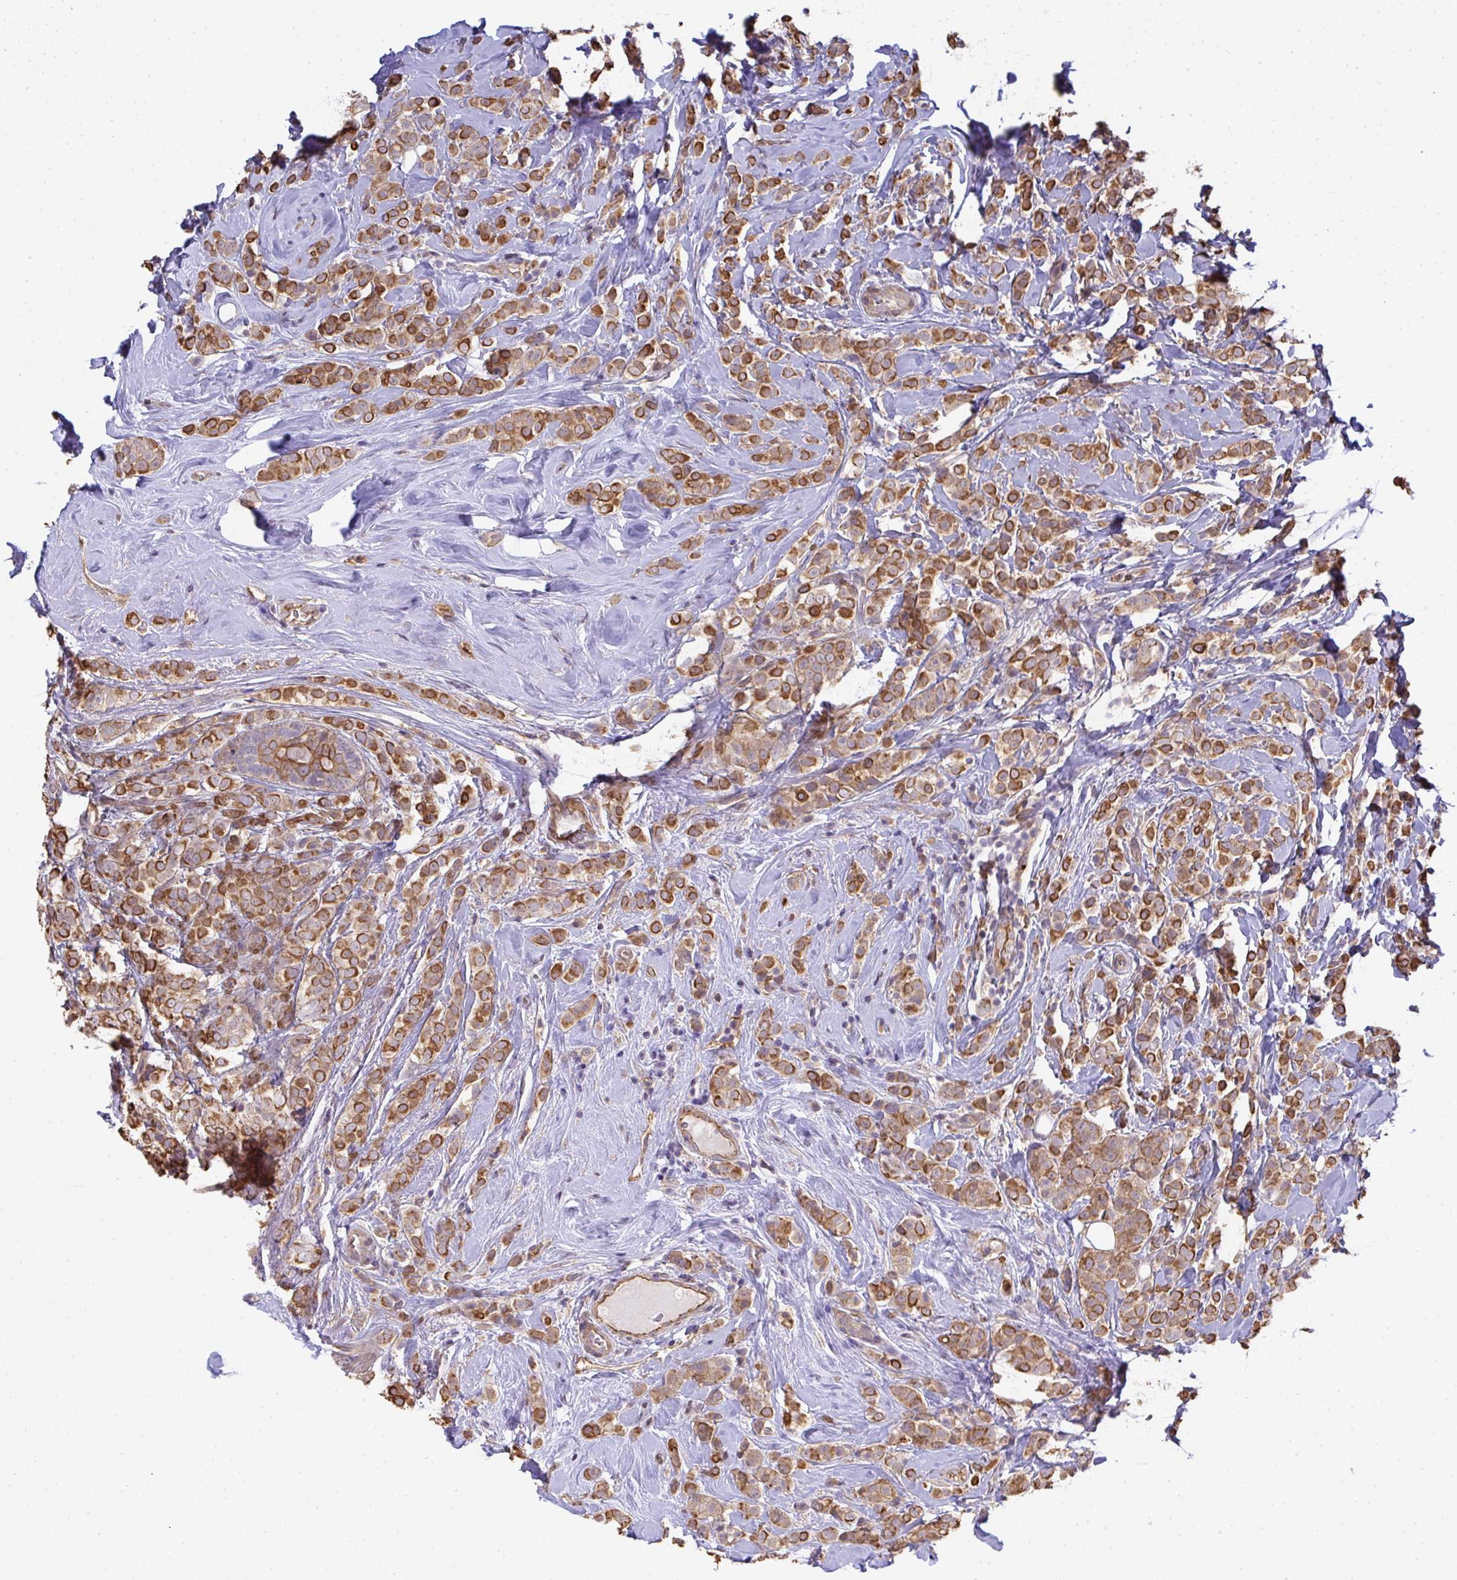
{"staining": {"intensity": "strong", "quantity": ">75%", "location": "cytoplasmic/membranous"}, "tissue": "breast cancer", "cell_type": "Tumor cells", "image_type": "cancer", "snomed": [{"axis": "morphology", "description": "Lobular carcinoma"}, {"axis": "topography", "description": "Breast"}], "caption": "Breast cancer (lobular carcinoma) tissue reveals strong cytoplasmic/membranous positivity in approximately >75% of tumor cells, visualized by immunohistochemistry. (Stains: DAB (3,3'-diaminobenzidine) in brown, nuclei in blue, Microscopy: brightfield microscopy at high magnification).", "gene": "EEF1AKMT1", "patient": {"sex": "female", "age": 49}}